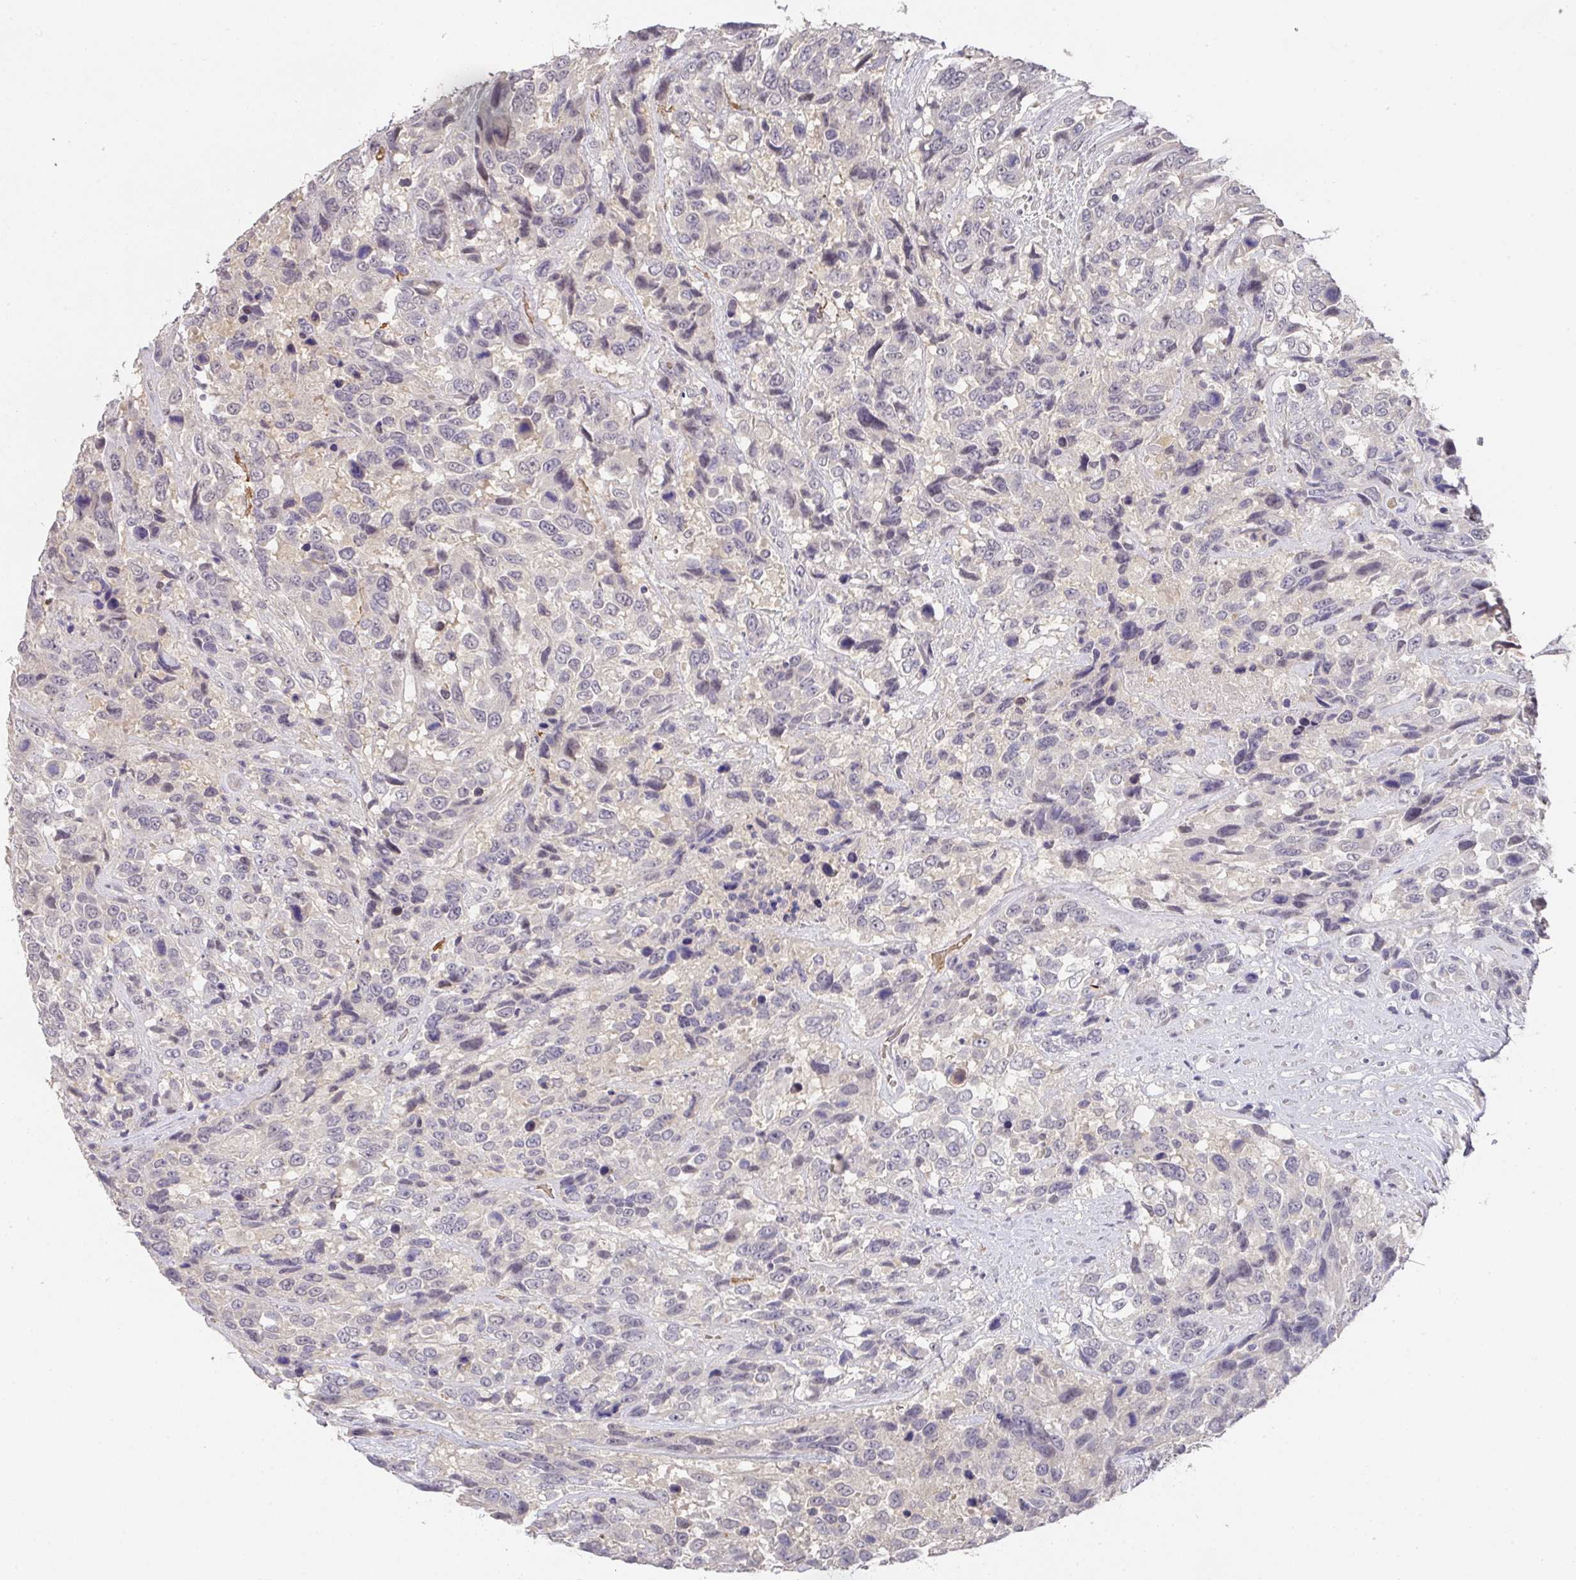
{"staining": {"intensity": "negative", "quantity": "none", "location": "none"}, "tissue": "urothelial cancer", "cell_type": "Tumor cells", "image_type": "cancer", "snomed": [{"axis": "morphology", "description": "Urothelial carcinoma, High grade"}, {"axis": "topography", "description": "Urinary bladder"}], "caption": "Tumor cells show no significant protein expression in urothelial cancer.", "gene": "FOXN4", "patient": {"sex": "female", "age": 70}}